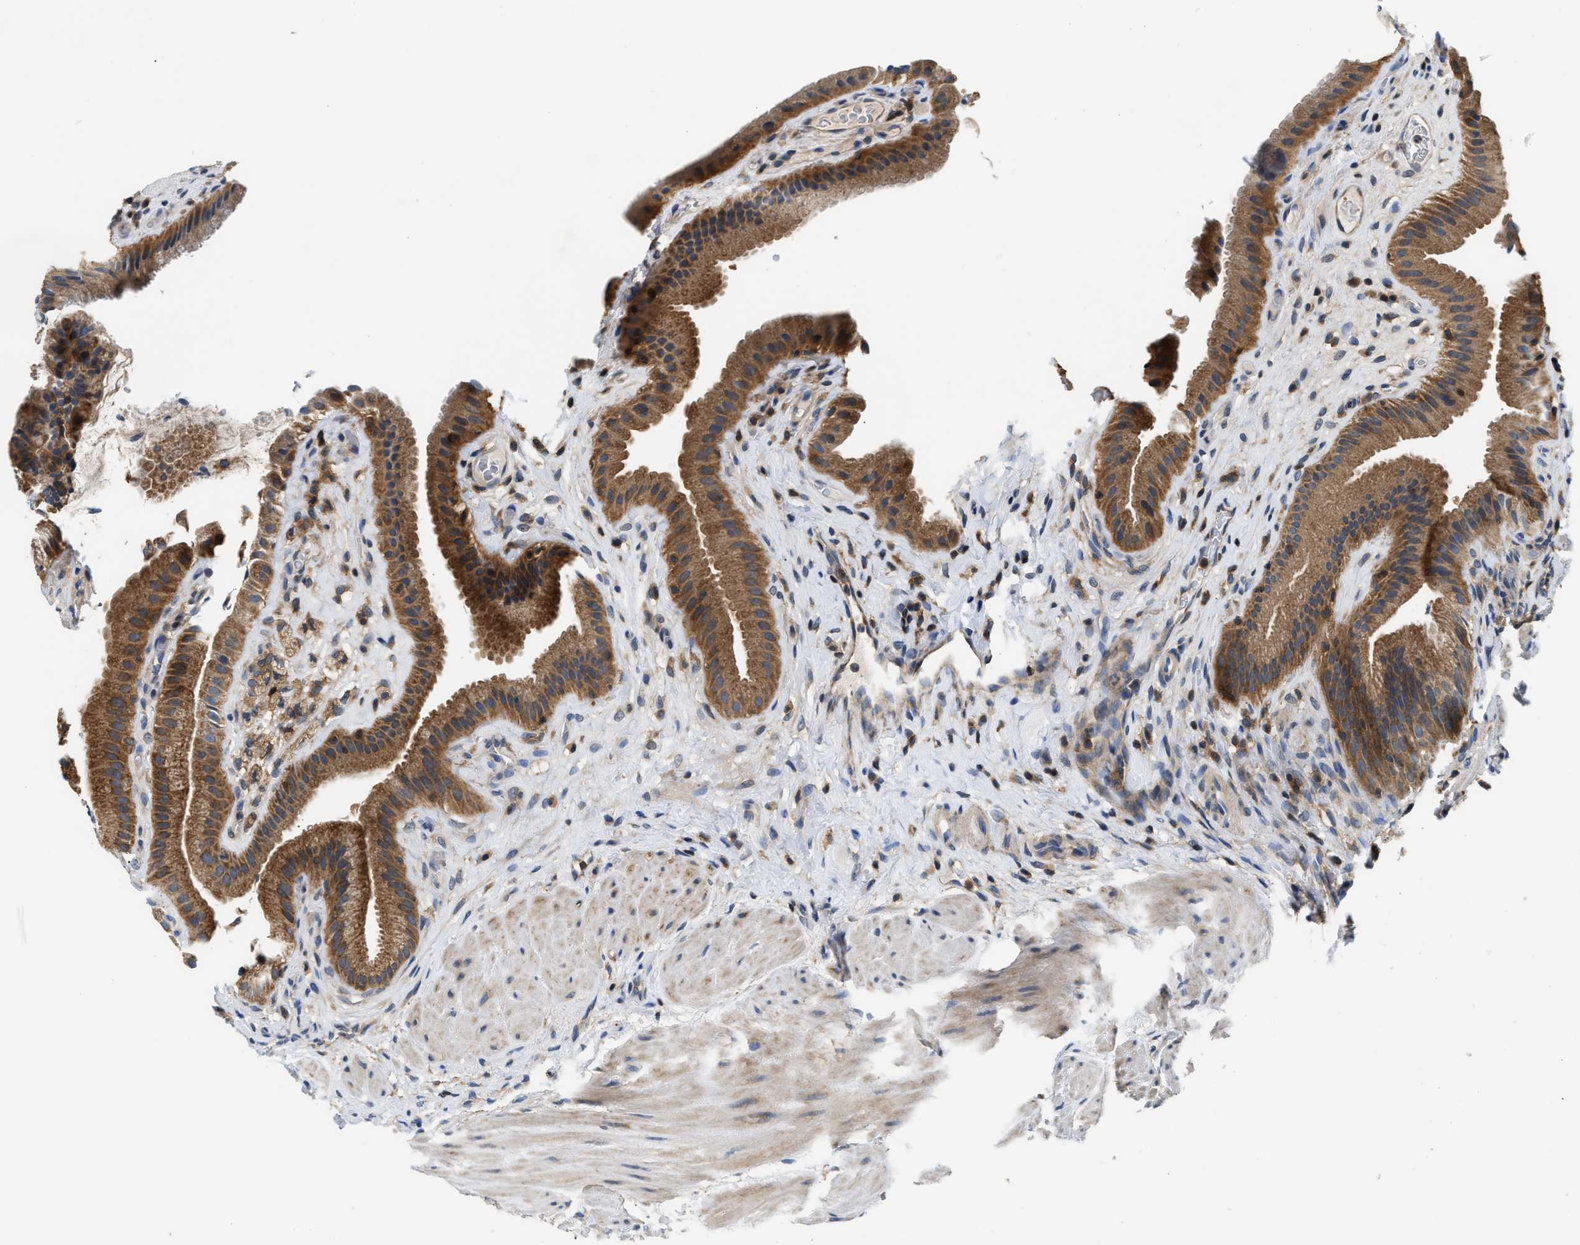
{"staining": {"intensity": "strong", "quantity": ">75%", "location": "cytoplasmic/membranous"}, "tissue": "gallbladder", "cell_type": "Glandular cells", "image_type": "normal", "snomed": [{"axis": "morphology", "description": "Normal tissue, NOS"}, {"axis": "topography", "description": "Gallbladder"}], "caption": "High-magnification brightfield microscopy of normal gallbladder stained with DAB (3,3'-diaminobenzidine) (brown) and counterstained with hematoxylin (blue). glandular cells exhibit strong cytoplasmic/membranous positivity is present in about>75% of cells.", "gene": "CCM2", "patient": {"sex": "male", "age": 49}}